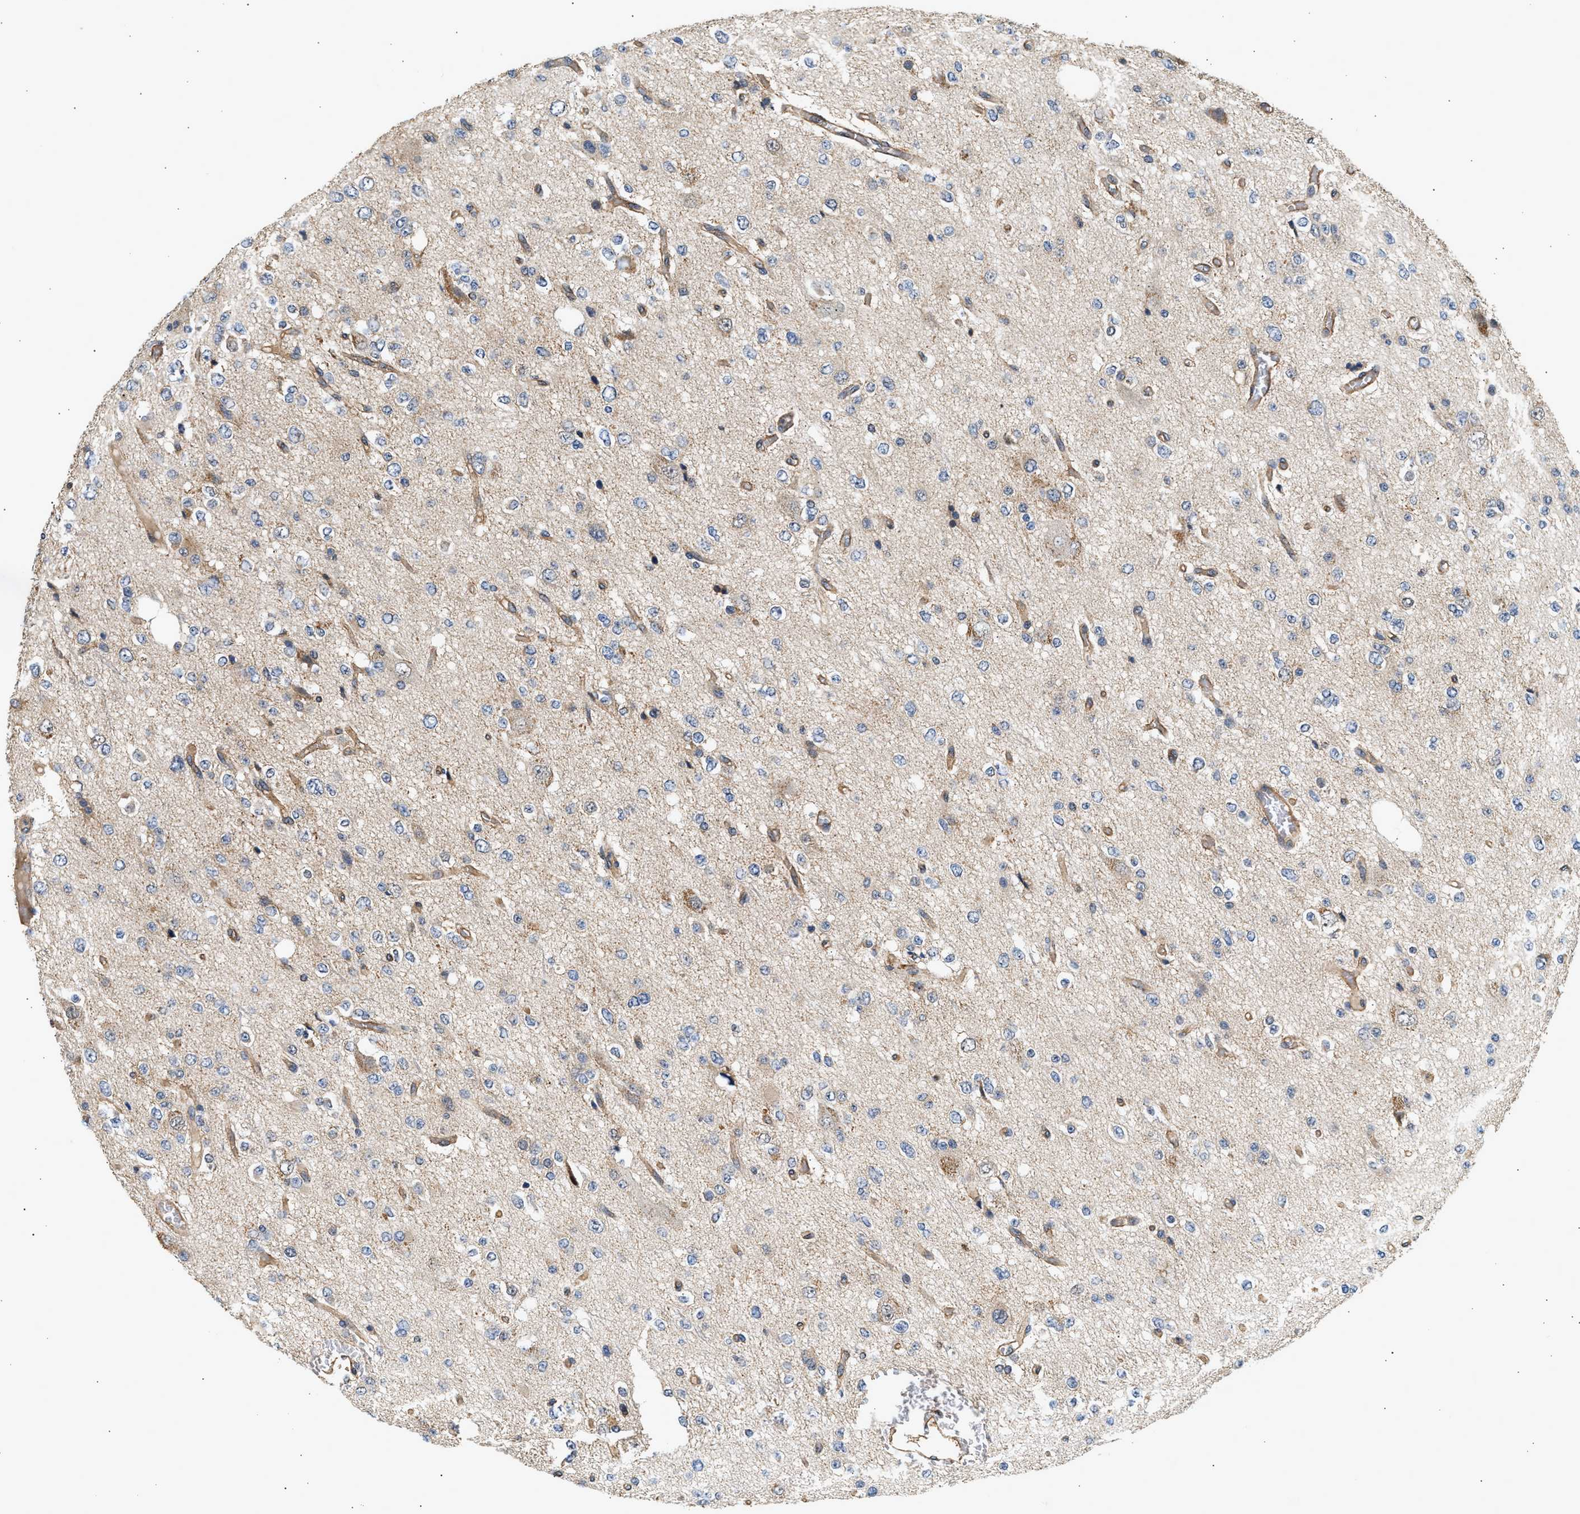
{"staining": {"intensity": "weak", "quantity": "<25%", "location": "cytoplasmic/membranous"}, "tissue": "glioma", "cell_type": "Tumor cells", "image_type": "cancer", "snomed": [{"axis": "morphology", "description": "Glioma, malignant, Low grade"}, {"axis": "topography", "description": "Brain"}], "caption": "Tumor cells show no significant staining in glioma. The staining was performed using DAB to visualize the protein expression in brown, while the nuclei were stained in blue with hematoxylin (Magnification: 20x).", "gene": "DUSP14", "patient": {"sex": "male", "age": 38}}